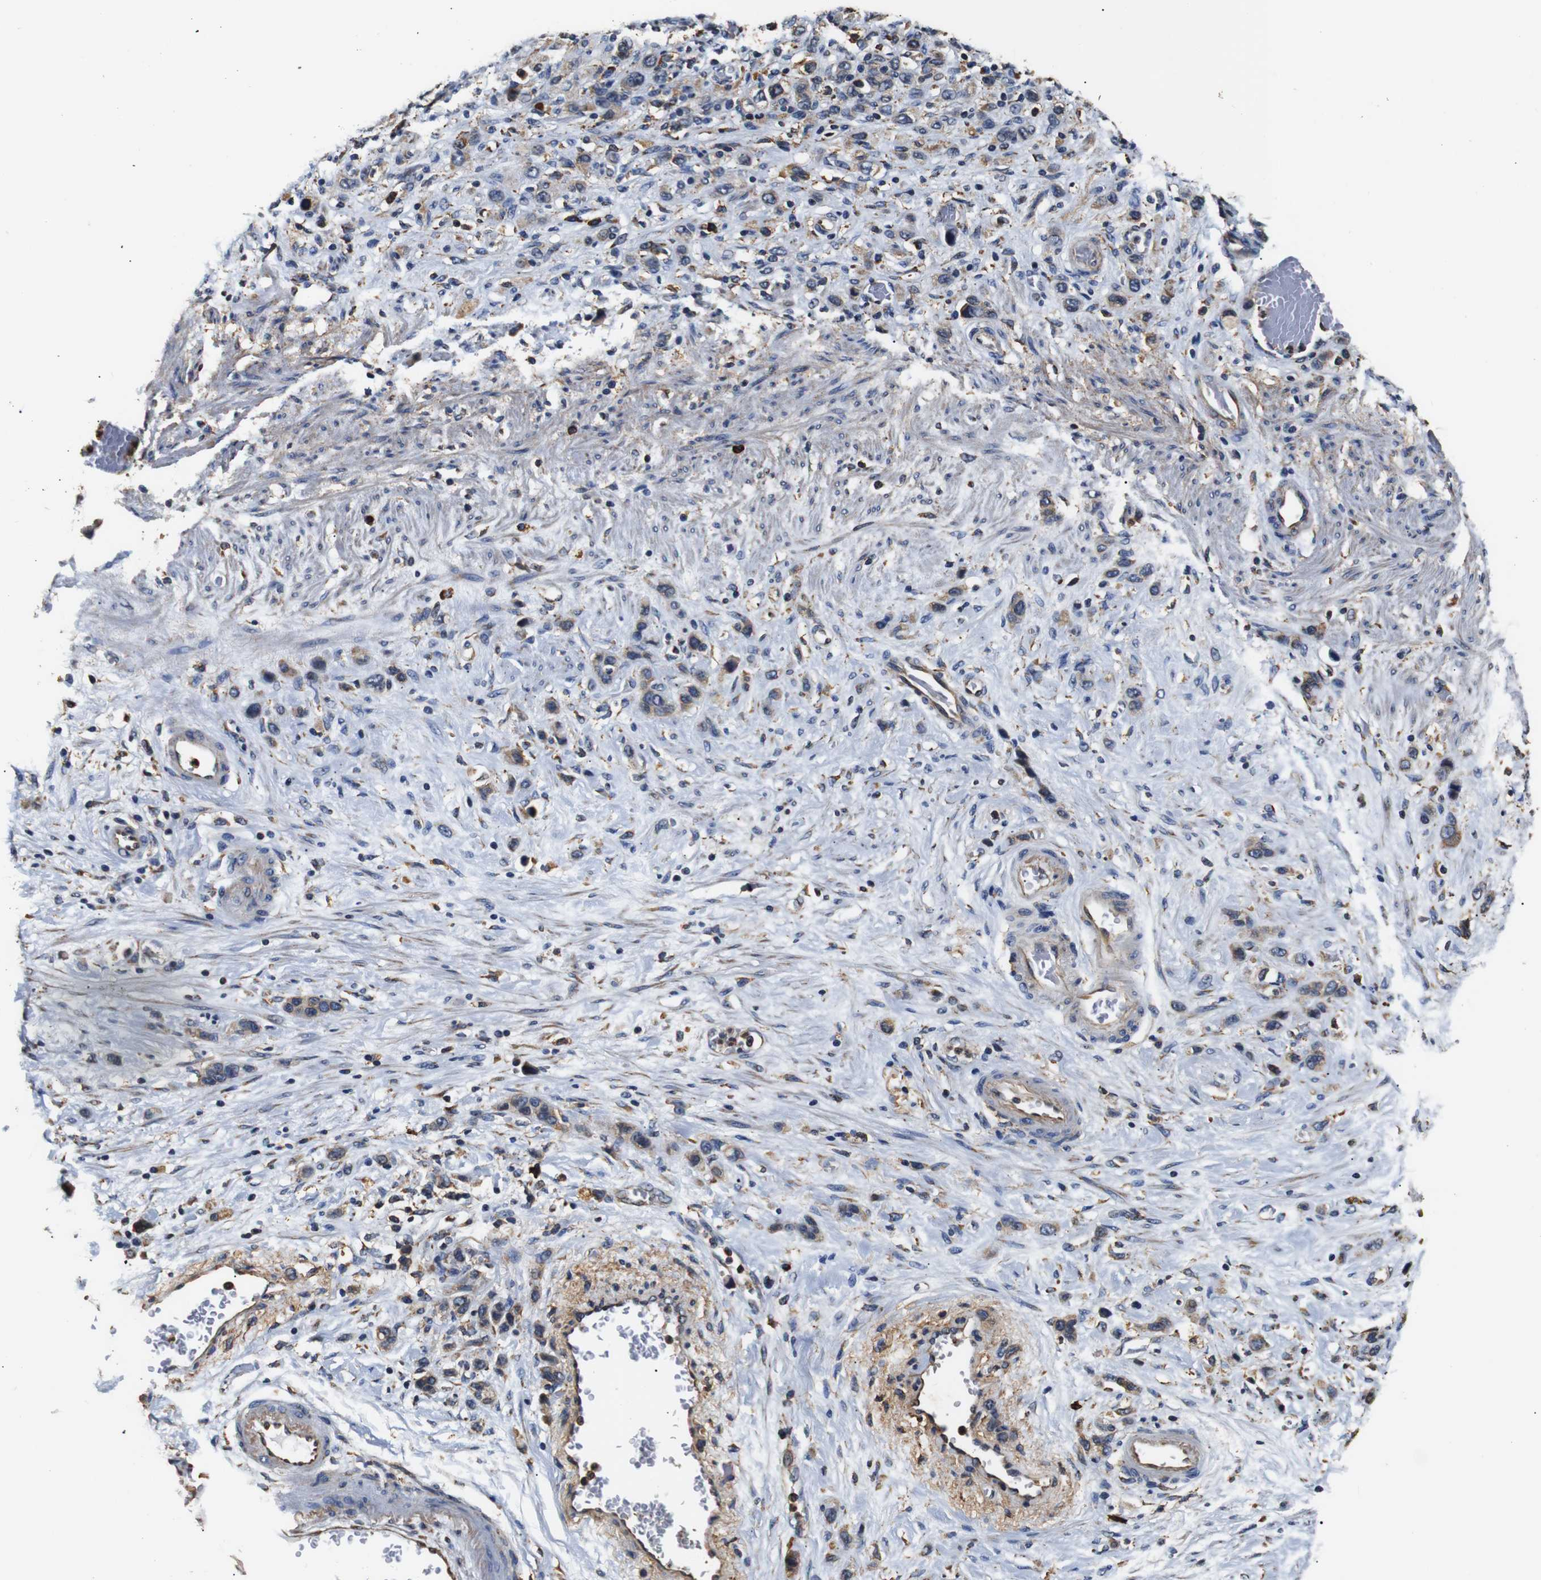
{"staining": {"intensity": "weak", "quantity": "25%-75%", "location": "cytoplasmic/membranous"}, "tissue": "stomach cancer", "cell_type": "Tumor cells", "image_type": "cancer", "snomed": [{"axis": "morphology", "description": "Adenocarcinoma, NOS"}, {"axis": "morphology", "description": "Adenocarcinoma, High grade"}, {"axis": "topography", "description": "Stomach, upper"}, {"axis": "topography", "description": "Stomach, lower"}], "caption": "IHC of stomach cancer demonstrates low levels of weak cytoplasmic/membranous staining in approximately 25%-75% of tumor cells.", "gene": "HHIP", "patient": {"sex": "female", "age": 65}}